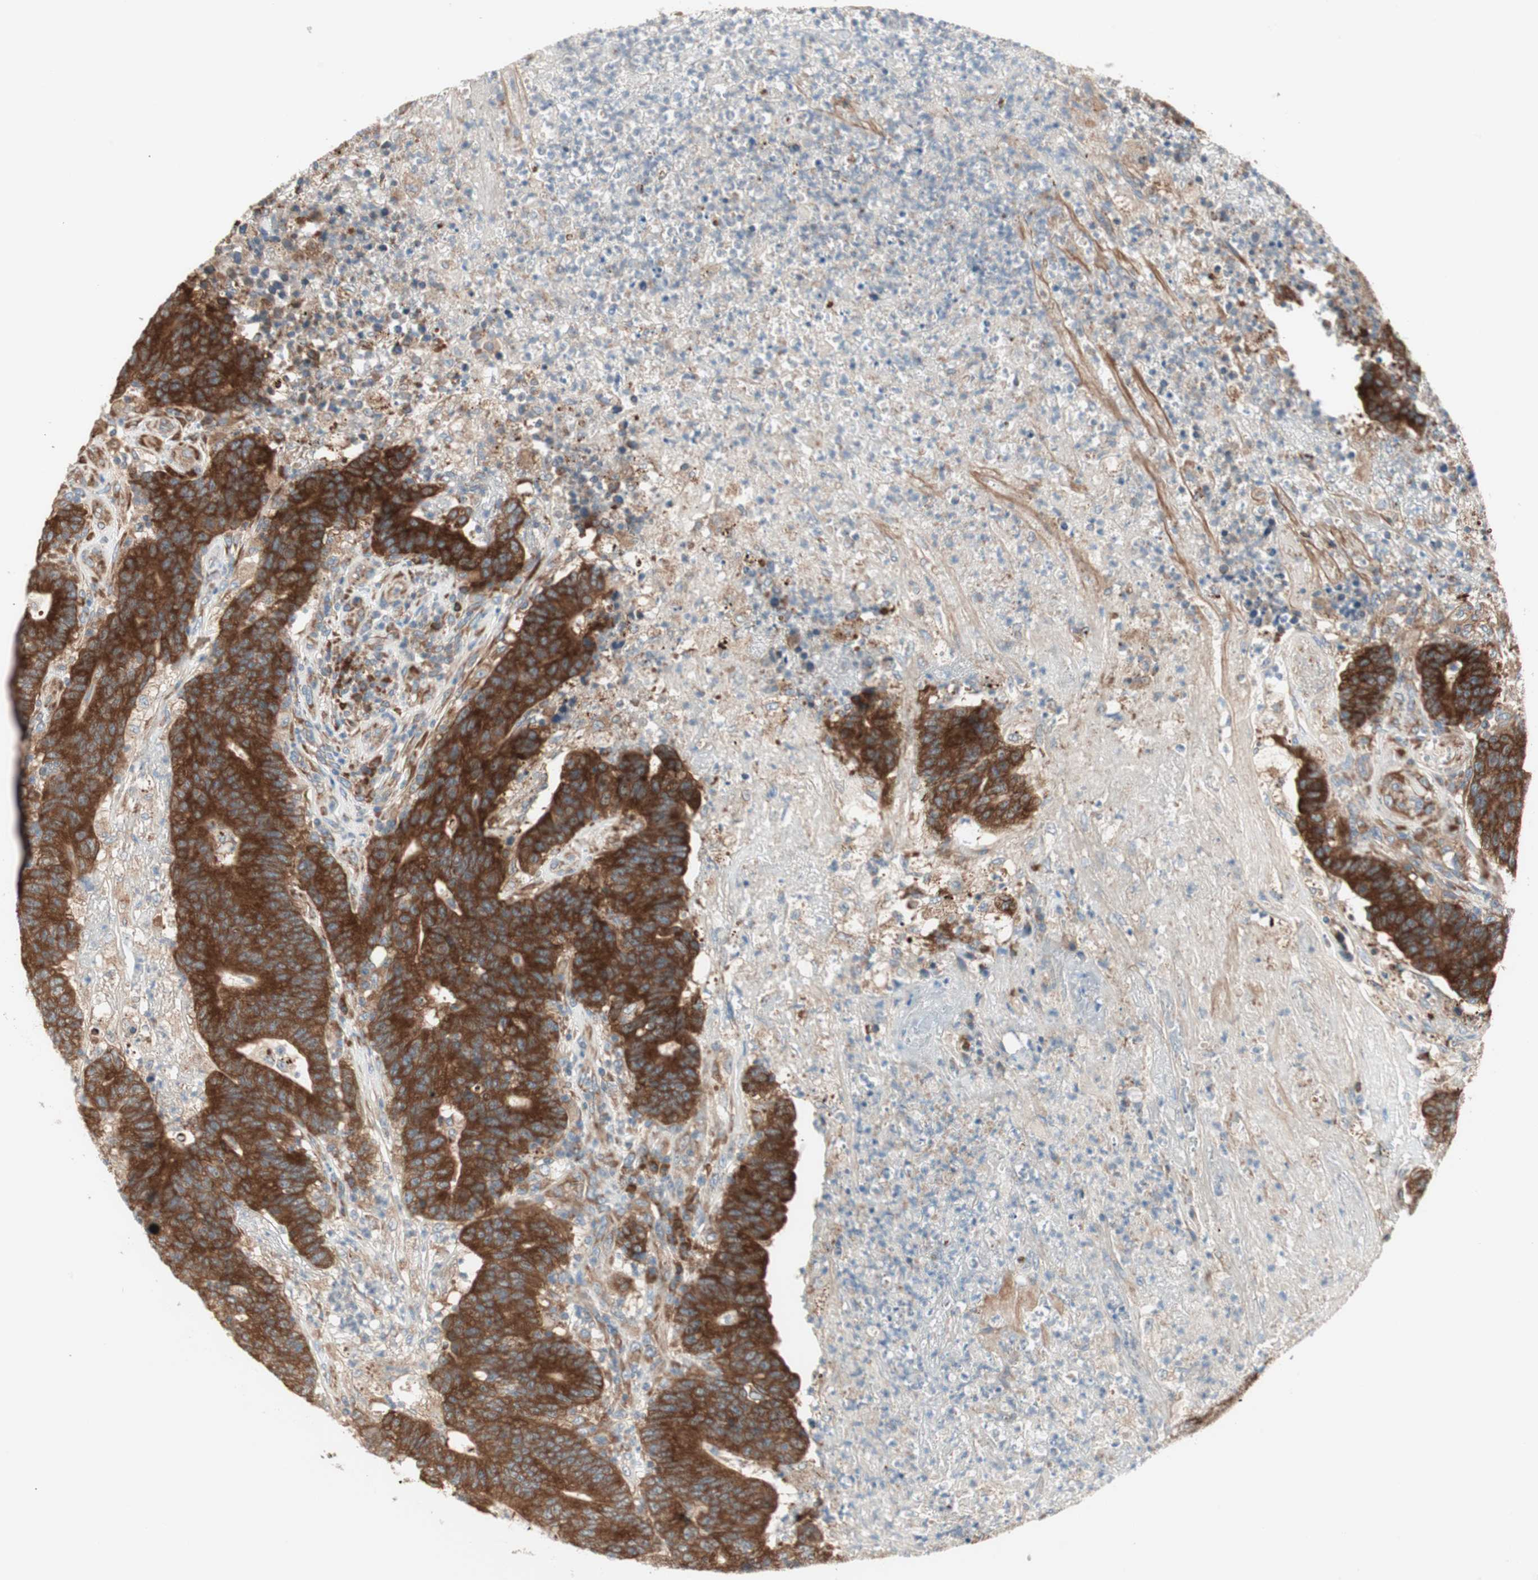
{"staining": {"intensity": "strong", "quantity": ">75%", "location": "cytoplasmic/membranous"}, "tissue": "colorectal cancer", "cell_type": "Tumor cells", "image_type": "cancer", "snomed": [{"axis": "morphology", "description": "Normal tissue, NOS"}, {"axis": "morphology", "description": "Adenocarcinoma, NOS"}, {"axis": "topography", "description": "Colon"}], "caption": "IHC (DAB) staining of adenocarcinoma (colorectal) exhibits strong cytoplasmic/membranous protein staining in about >75% of tumor cells.", "gene": "RPL23", "patient": {"sex": "female", "age": 75}}